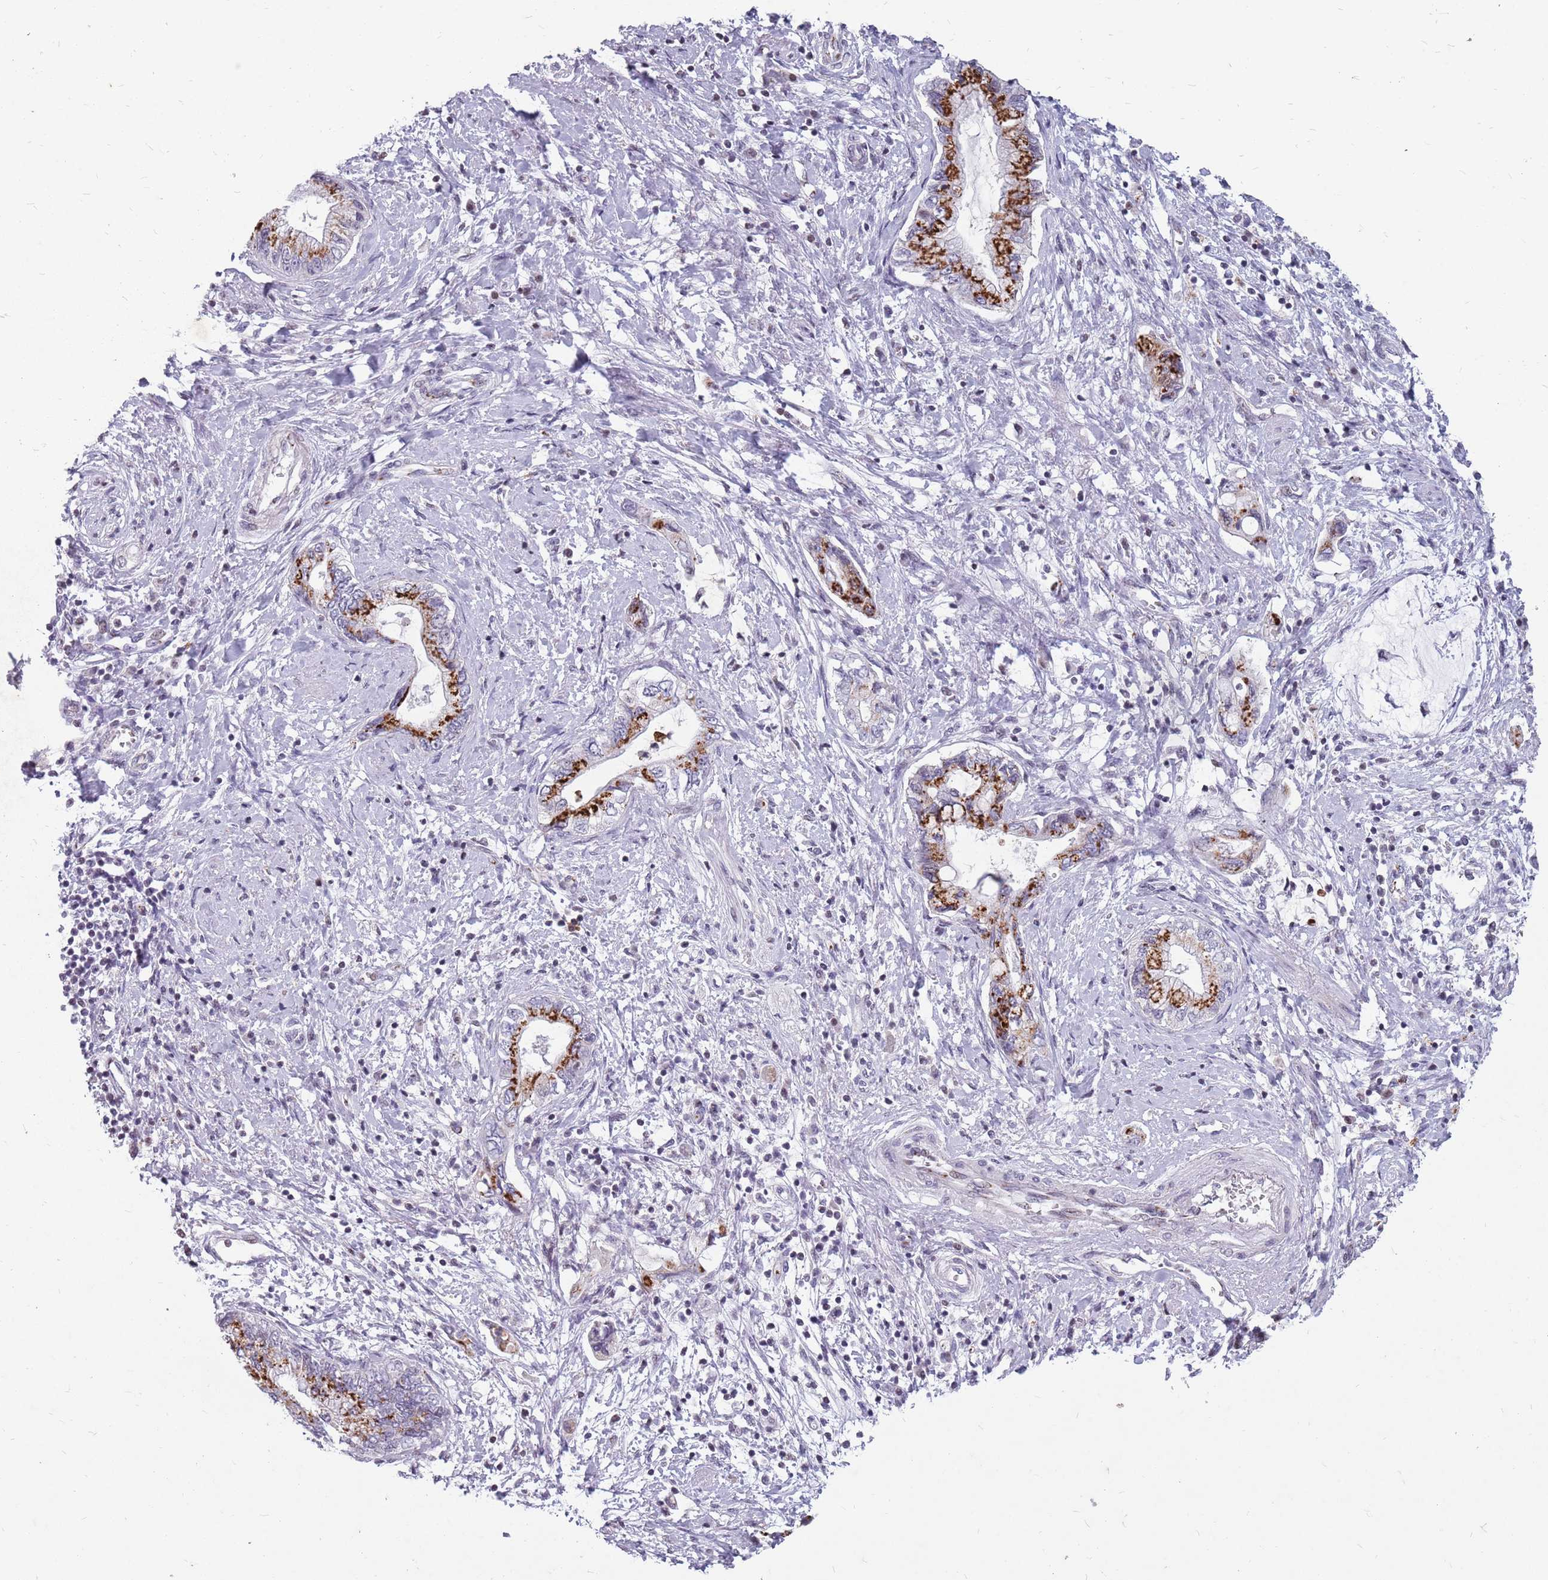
{"staining": {"intensity": "strong", "quantity": "25%-75%", "location": "cytoplasmic/membranous"}, "tissue": "pancreatic cancer", "cell_type": "Tumor cells", "image_type": "cancer", "snomed": [{"axis": "morphology", "description": "Adenocarcinoma, NOS"}, {"axis": "topography", "description": "Pancreas"}], "caption": "Protein expression by IHC displays strong cytoplasmic/membranous staining in about 25%-75% of tumor cells in pancreatic cancer (adenocarcinoma).", "gene": "NEK6", "patient": {"sex": "female", "age": 73}}